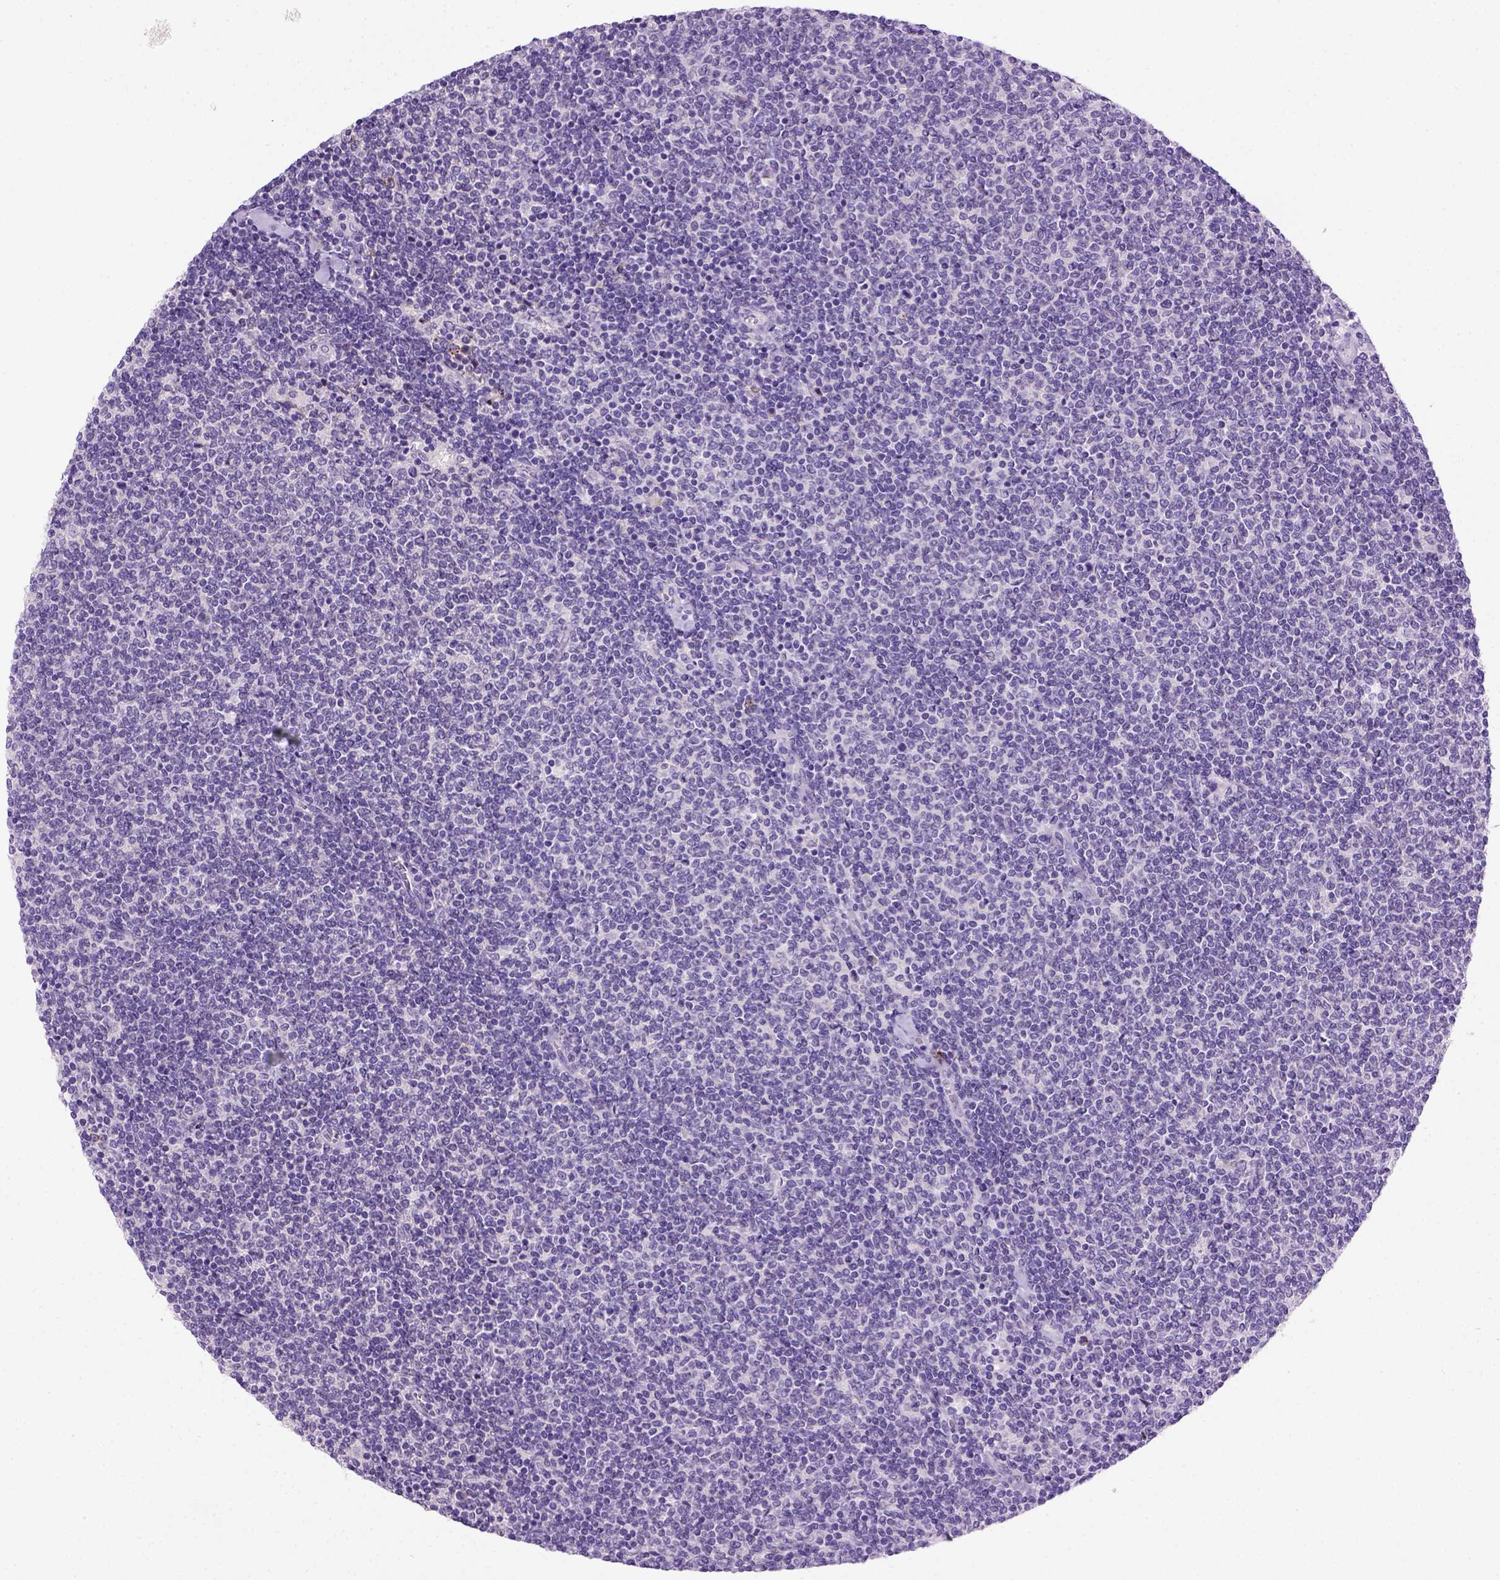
{"staining": {"intensity": "negative", "quantity": "none", "location": "none"}, "tissue": "lymphoma", "cell_type": "Tumor cells", "image_type": "cancer", "snomed": [{"axis": "morphology", "description": "Malignant lymphoma, non-Hodgkin's type, Low grade"}, {"axis": "topography", "description": "Lymph node"}], "caption": "The photomicrograph exhibits no significant staining in tumor cells of lymphoma. (Immunohistochemistry (ihc), brightfield microscopy, high magnification).", "gene": "CDH1", "patient": {"sex": "male", "age": 52}}